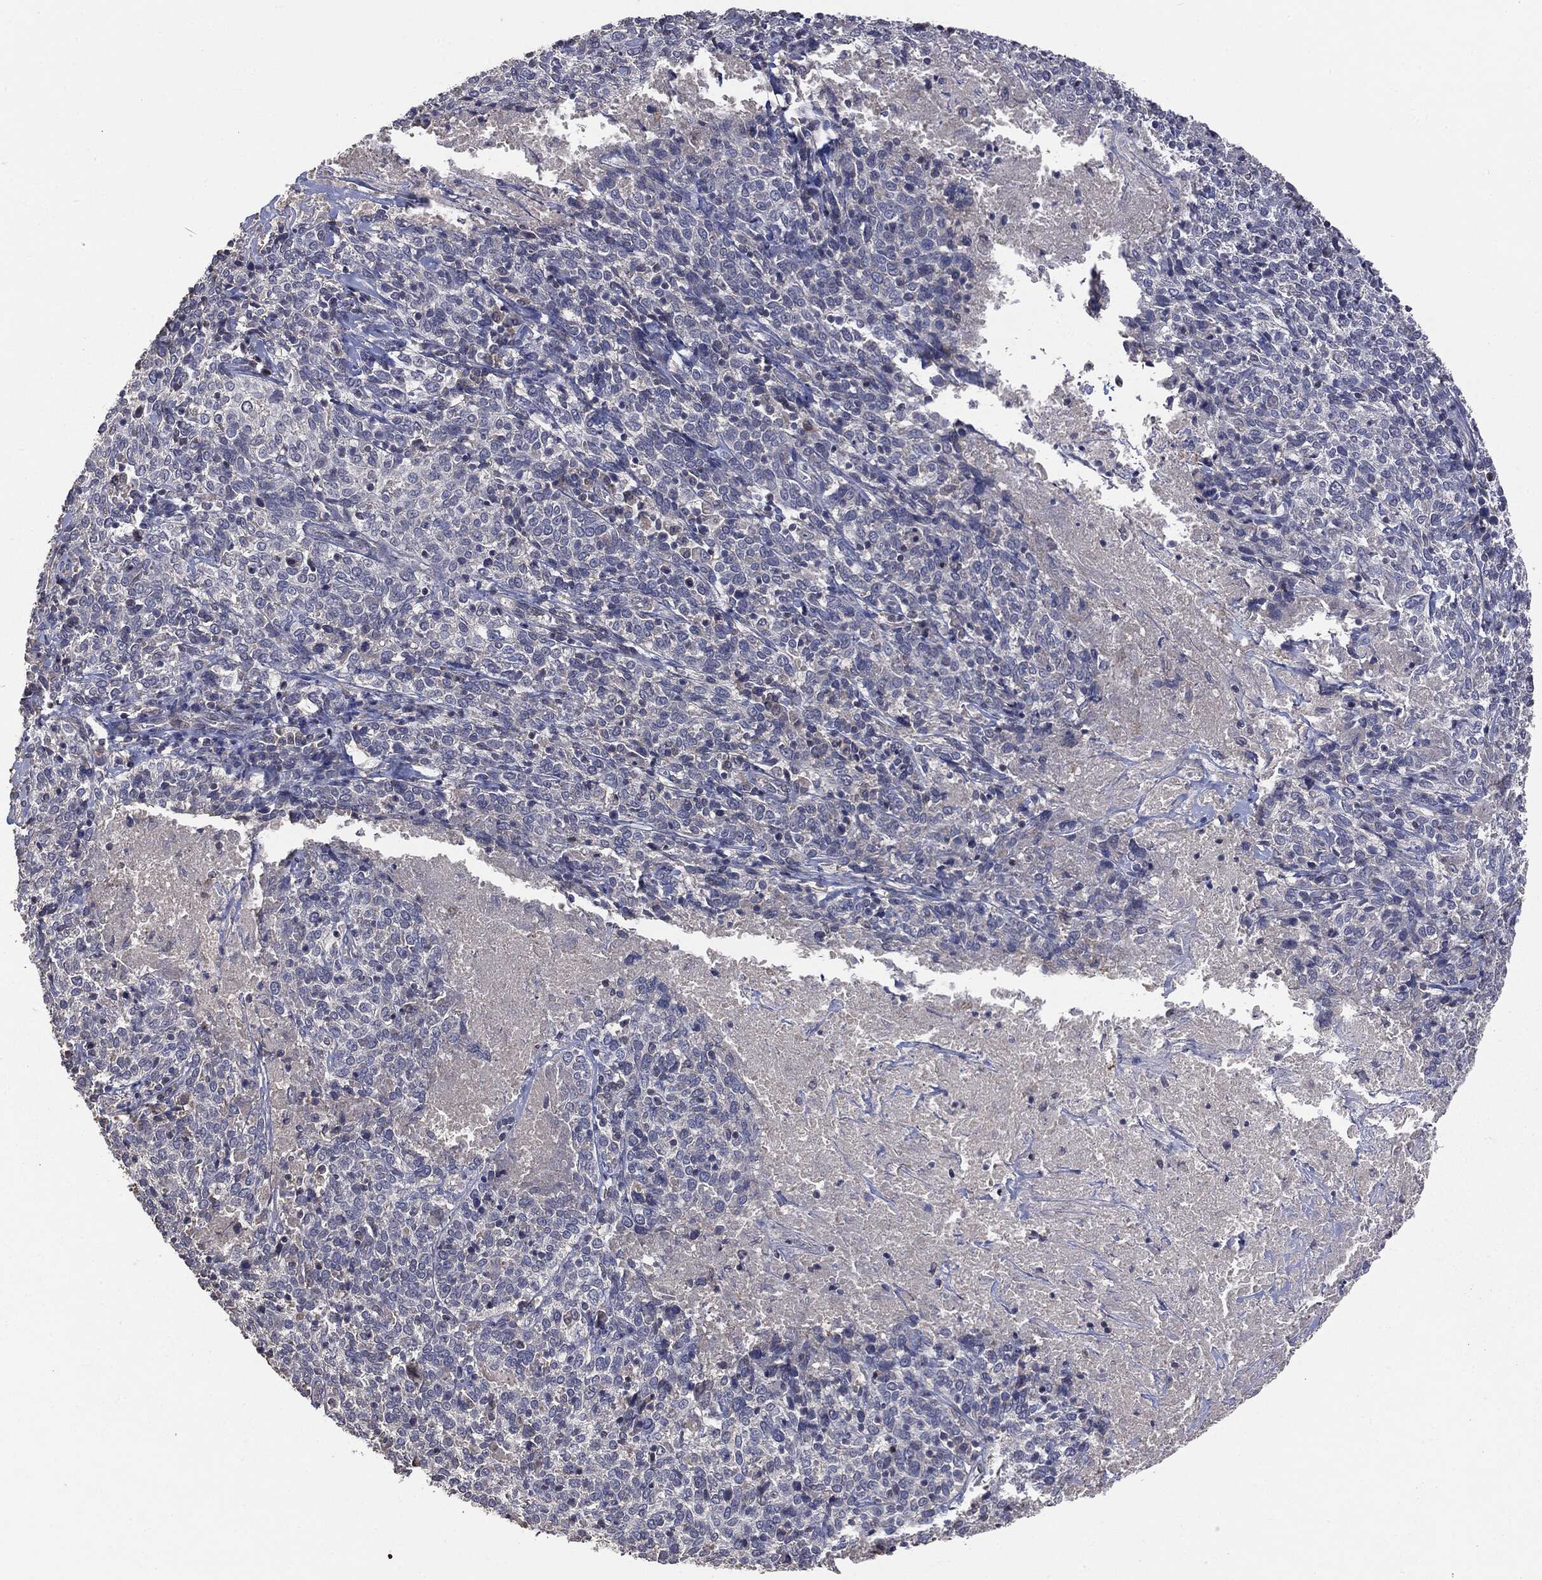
{"staining": {"intensity": "negative", "quantity": "none", "location": "none"}, "tissue": "cervical cancer", "cell_type": "Tumor cells", "image_type": "cancer", "snomed": [{"axis": "morphology", "description": "Squamous cell carcinoma, NOS"}, {"axis": "topography", "description": "Cervix"}], "caption": "Immunohistochemical staining of human cervical squamous cell carcinoma reveals no significant positivity in tumor cells.", "gene": "MTOR", "patient": {"sex": "female", "age": 46}}